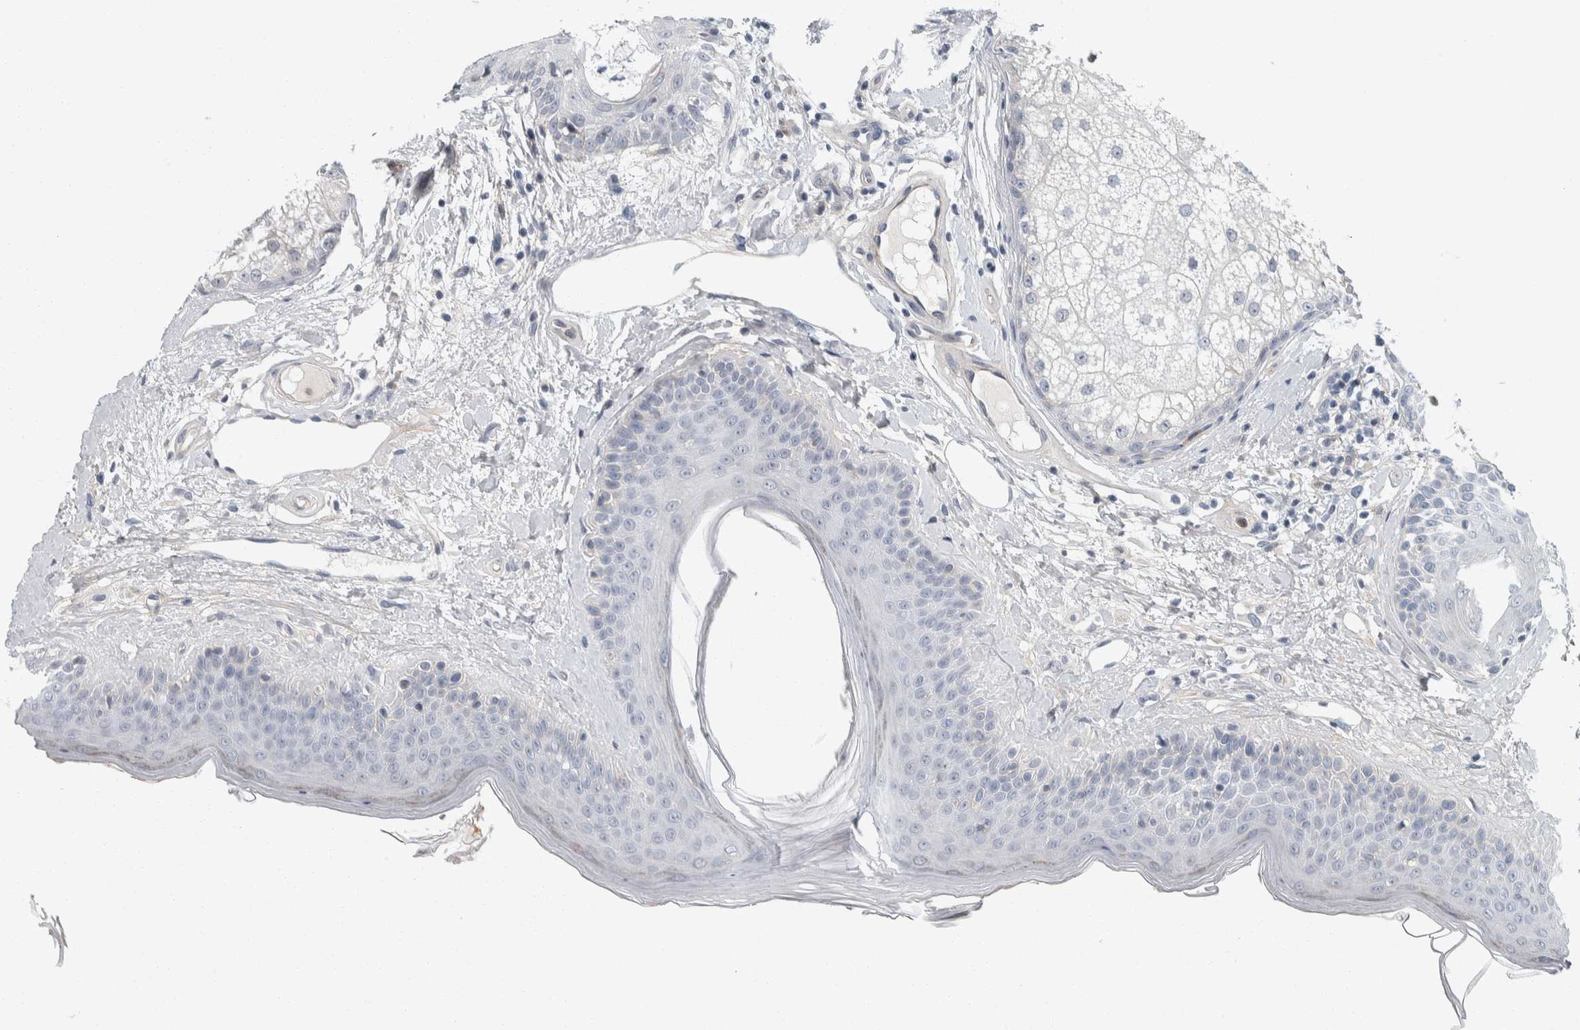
{"staining": {"intensity": "negative", "quantity": "none", "location": "none"}, "tissue": "oral mucosa", "cell_type": "Squamous epithelial cells", "image_type": "normal", "snomed": [{"axis": "morphology", "description": "Normal tissue, NOS"}, {"axis": "topography", "description": "Skin"}, {"axis": "topography", "description": "Oral tissue"}], "caption": "The micrograph demonstrates no significant staining in squamous epithelial cells of oral mucosa.", "gene": "KCNJ3", "patient": {"sex": "male", "age": 84}}